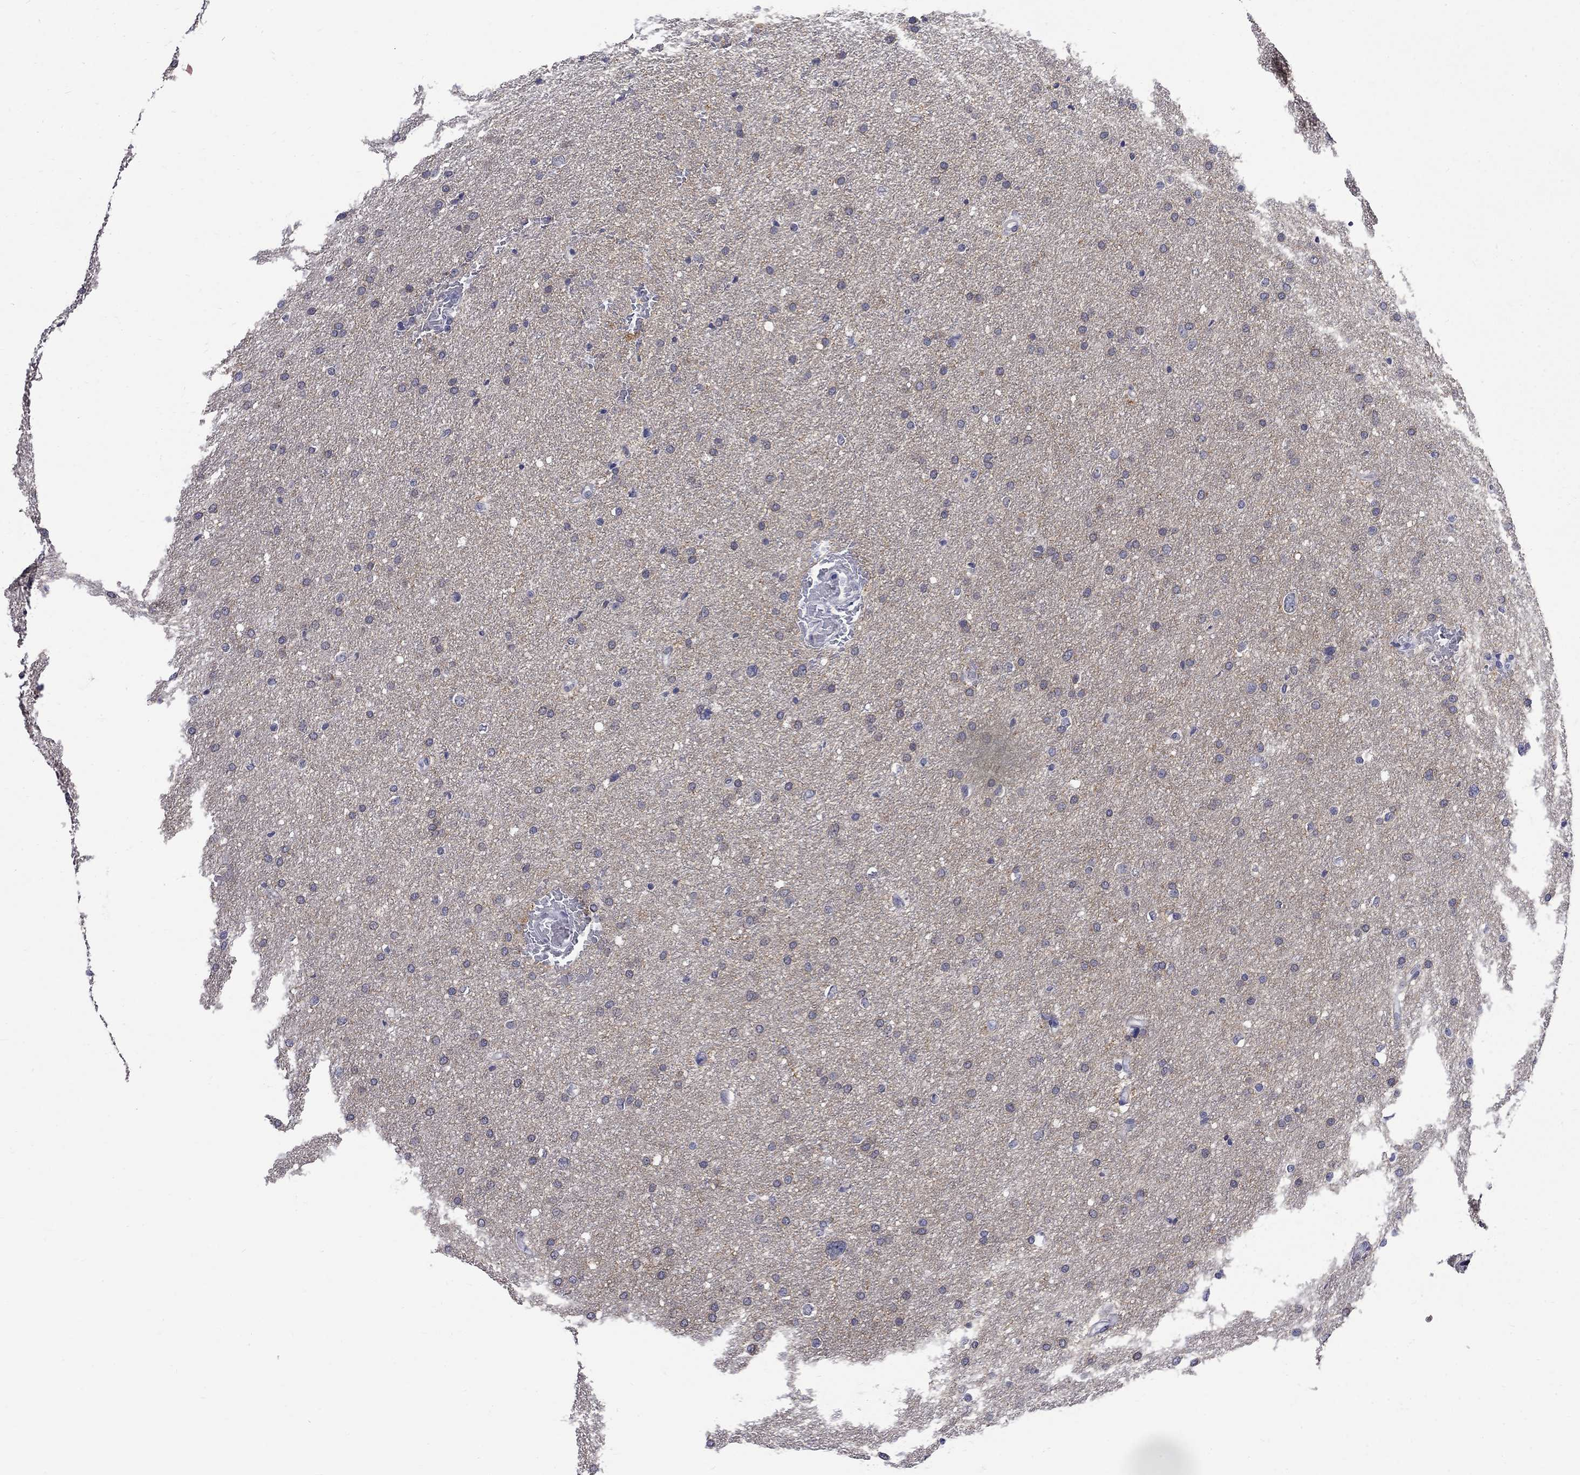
{"staining": {"intensity": "negative", "quantity": "none", "location": "none"}, "tissue": "glioma", "cell_type": "Tumor cells", "image_type": "cancer", "snomed": [{"axis": "morphology", "description": "Glioma, malignant, Low grade"}, {"axis": "topography", "description": "Brain"}], "caption": "Immunohistochemical staining of human low-grade glioma (malignant) demonstrates no significant staining in tumor cells.", "gene": "CTNND2", "patient": {"sex": "female", "age": 37}}